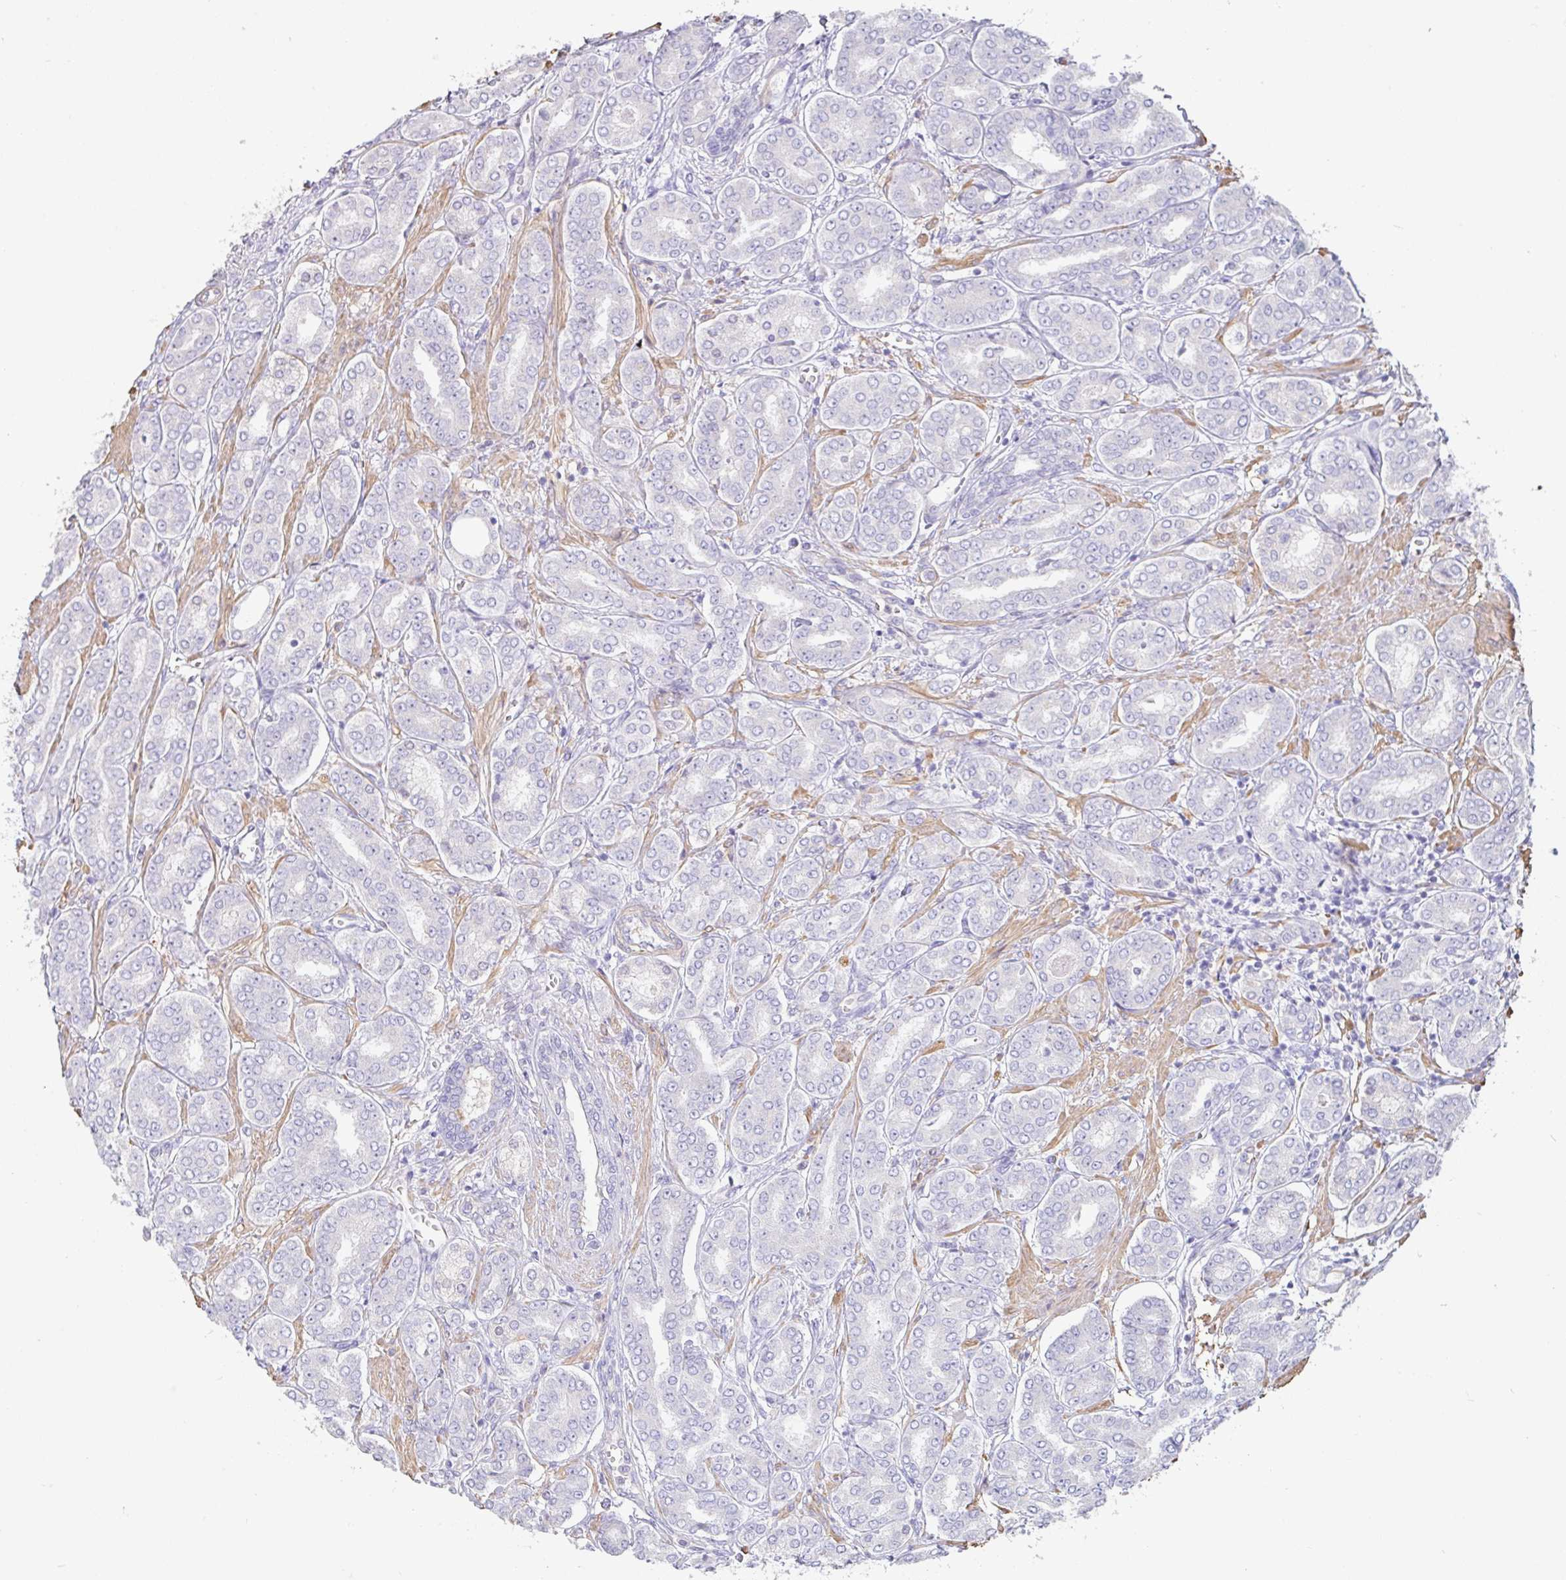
{"staining": {"intensity": "negative", "quantity": "none", "location": "none"}, "tissue": "prostate cancer", "cell_type": "Tumor cells", "image_type": "cancer", "snomed": [{"axis": "morphology", "description": "Adenocarcinoma, High grade"}, {"axis": "topography", "description": "Prostate"}], "caption": "This is a histopathology image of immunohistochemistry (IHC) staining of prostate adenocarcinoma (high-grade), which shows no staining in tumor cells.", "gene": "PYGM", "patient": {"sex": "male", "age": 72}}